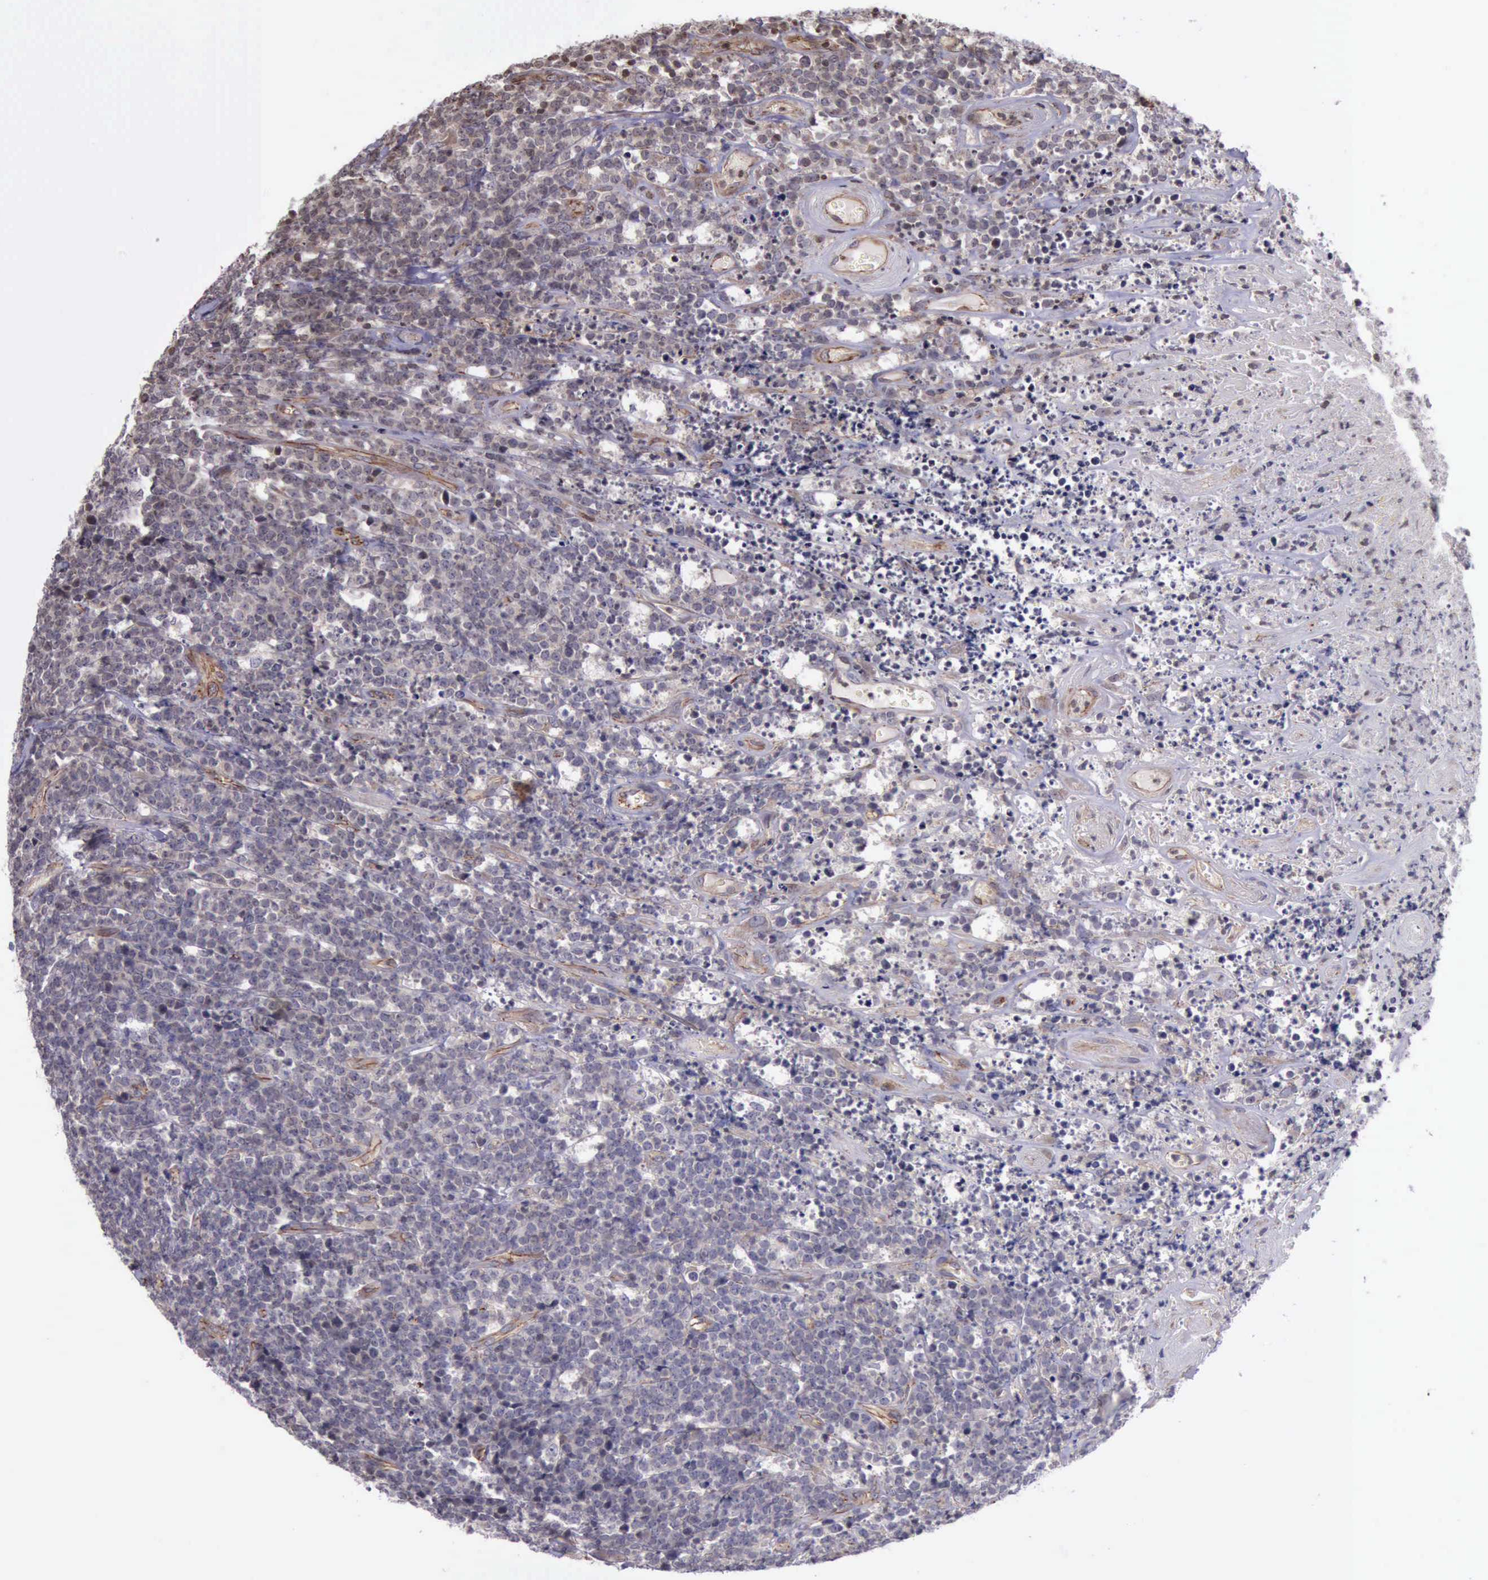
{"staining": {"intensity": "negative", "quantity": "none", "location": "none"}, "tissue": "lymphoma", "cell_type": "Tumor cells", "image_type": "cancer", "snomed": [{"axis": "morphology", "description": "Malignant lymphoma, non-Hodgkin's type, High grade"}, {"axis": "topography", "description": "Small intestine"}, {"axis": "topography", "description": "Colon"}], "caption": "High magnification brightfield microscopy of malignant lymphoma, non-Hodgkin's type (high-grade) stained with DAB (3,3'-diaminobenzidine) (brown) and counterstained with hematoxylin (blue): tumor cells show no significant staining.", "gene": "CTNNB1", "patient": {"sex": "male", "age": 8}}